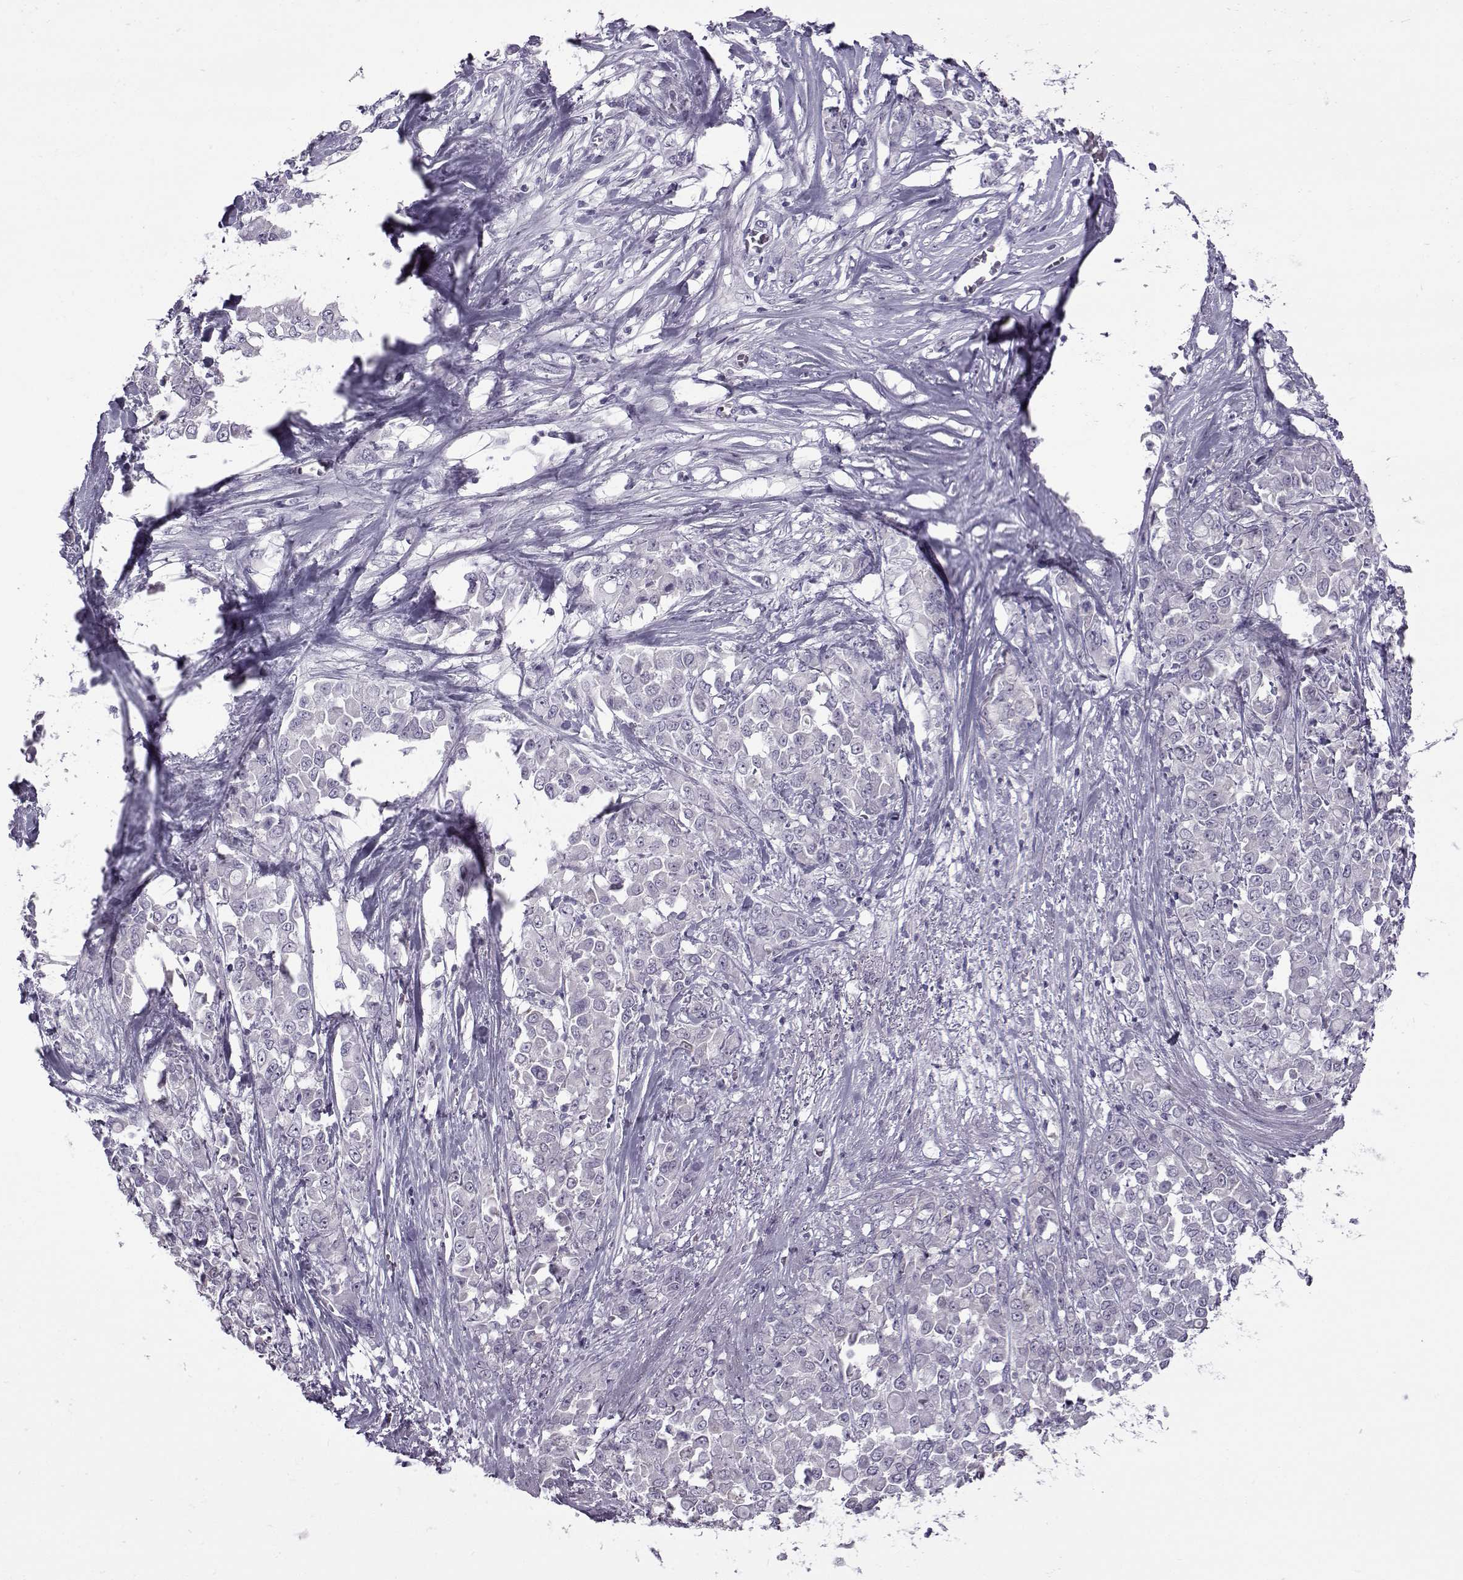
{"staining": {"intensity": "negative", "quantity": "none", "location": "none"}, "tissue": "stomach cancer", "cell_type": "Tumor cells", "image_type": "cancer", "snomed": [{"axis": "morphology", "description": "Adenocarcinoma, NOS"}, {"axis": "topography", "description": "Stomach"}], "caption": "High magnification brightfield microscopy of stomach cancer stained with DAB (brown) and counterstained with hematoxylin (blue): tumor cells show no significant staining.", "gene": "OIP5", "patient": {"sex": "female", "age": 76}}